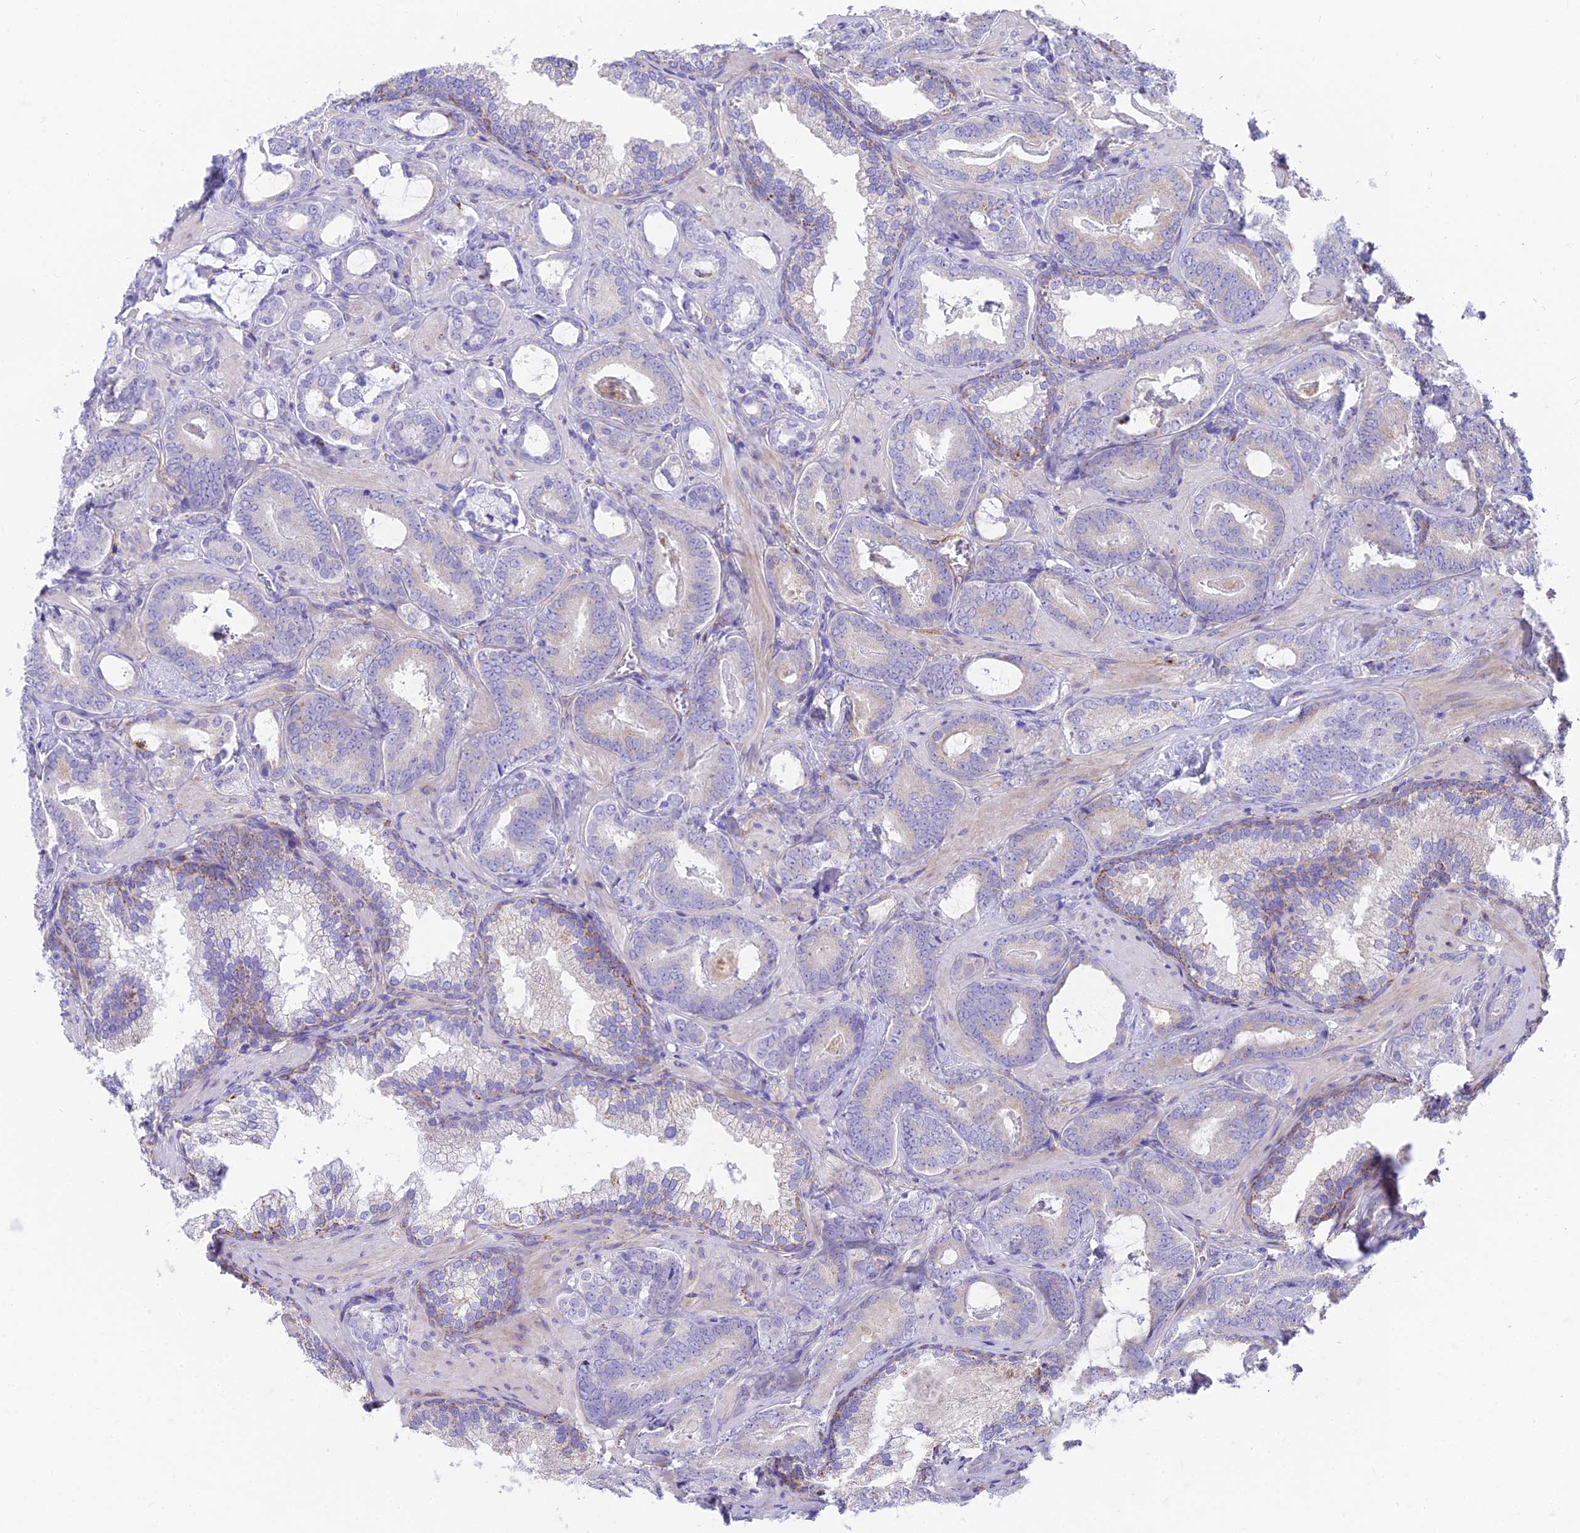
{"staining": {"intensity": "negative", "quantity": "none", "location": "none"}, "tissue": "prostate cancer", "cell_type": "Tumor cells", "image_type": "cancer", "snomed": [{"axis": "morphology", "description": "Adenocarcinoma, Low grade"}, {"axis": "topography", "description": "Prostate"}], "caption": "Immunohistochemistry histopathology image of neoplastic tissue: prostate cancer (adenocarcinoma (low-grade)) stained with DAB exhibits no significant protein expression in tumor cells.", "gene": "TIGD6", "patient": {"sex": "male", "age": 60}}